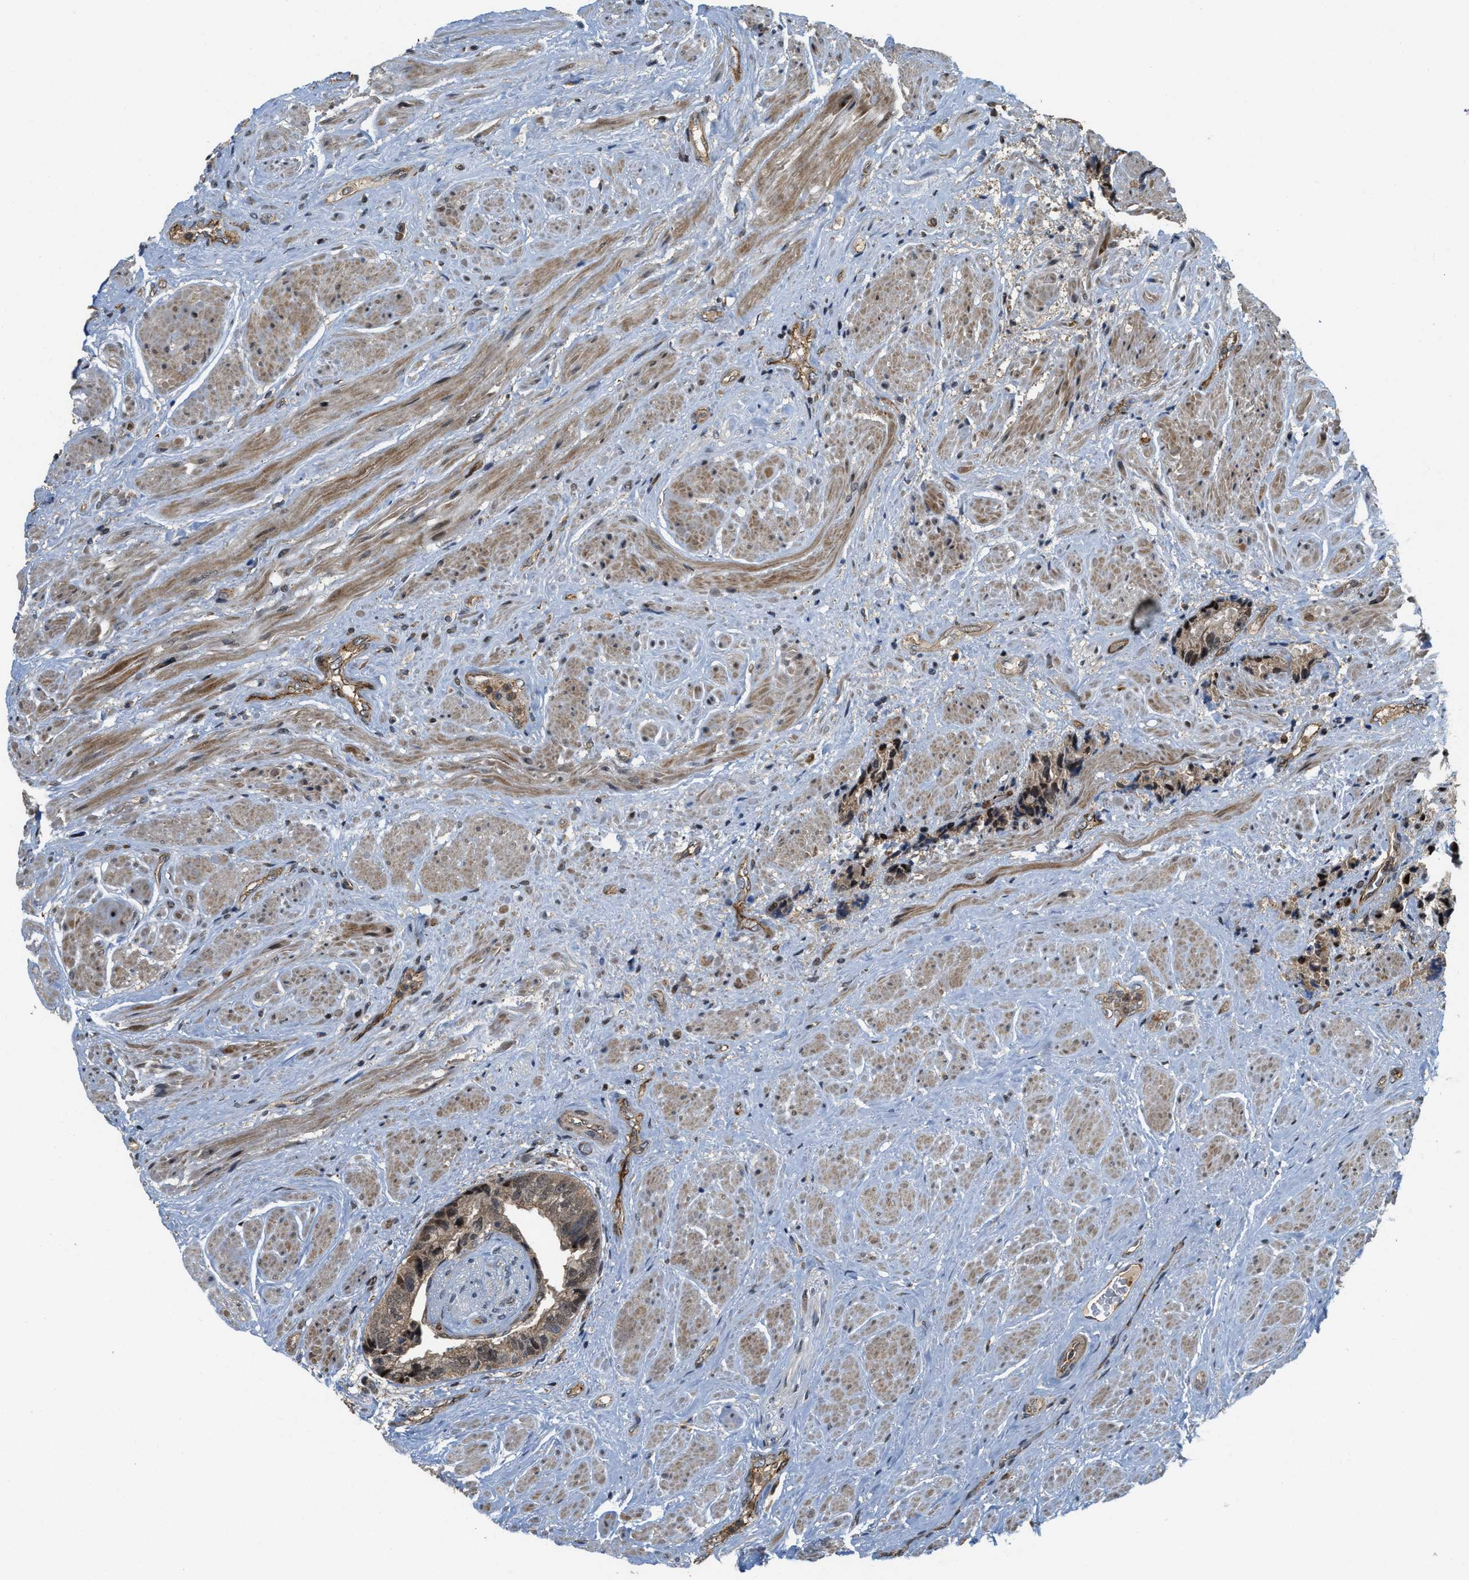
{"staining": {"intensity": "weak", "quantity": "<25%", "location": "cytoplasmic/membranous,nuclear"}, "tissue": "prostate cancer", "cell_type": "Tumor cells", "image_type": "cancer", "snomed": [{"axis": "morphology", "description": "Adenocarcinoma, High grade"}, {"axis": "topography", "description": "Prostate"}], "caption": "An IHC photomicrograph of prostate cancer is shown. There is no staining in tumor cells of prostate cancer.", "gene": "DPF2", "patient": {"sex": "male", "age": 61}}